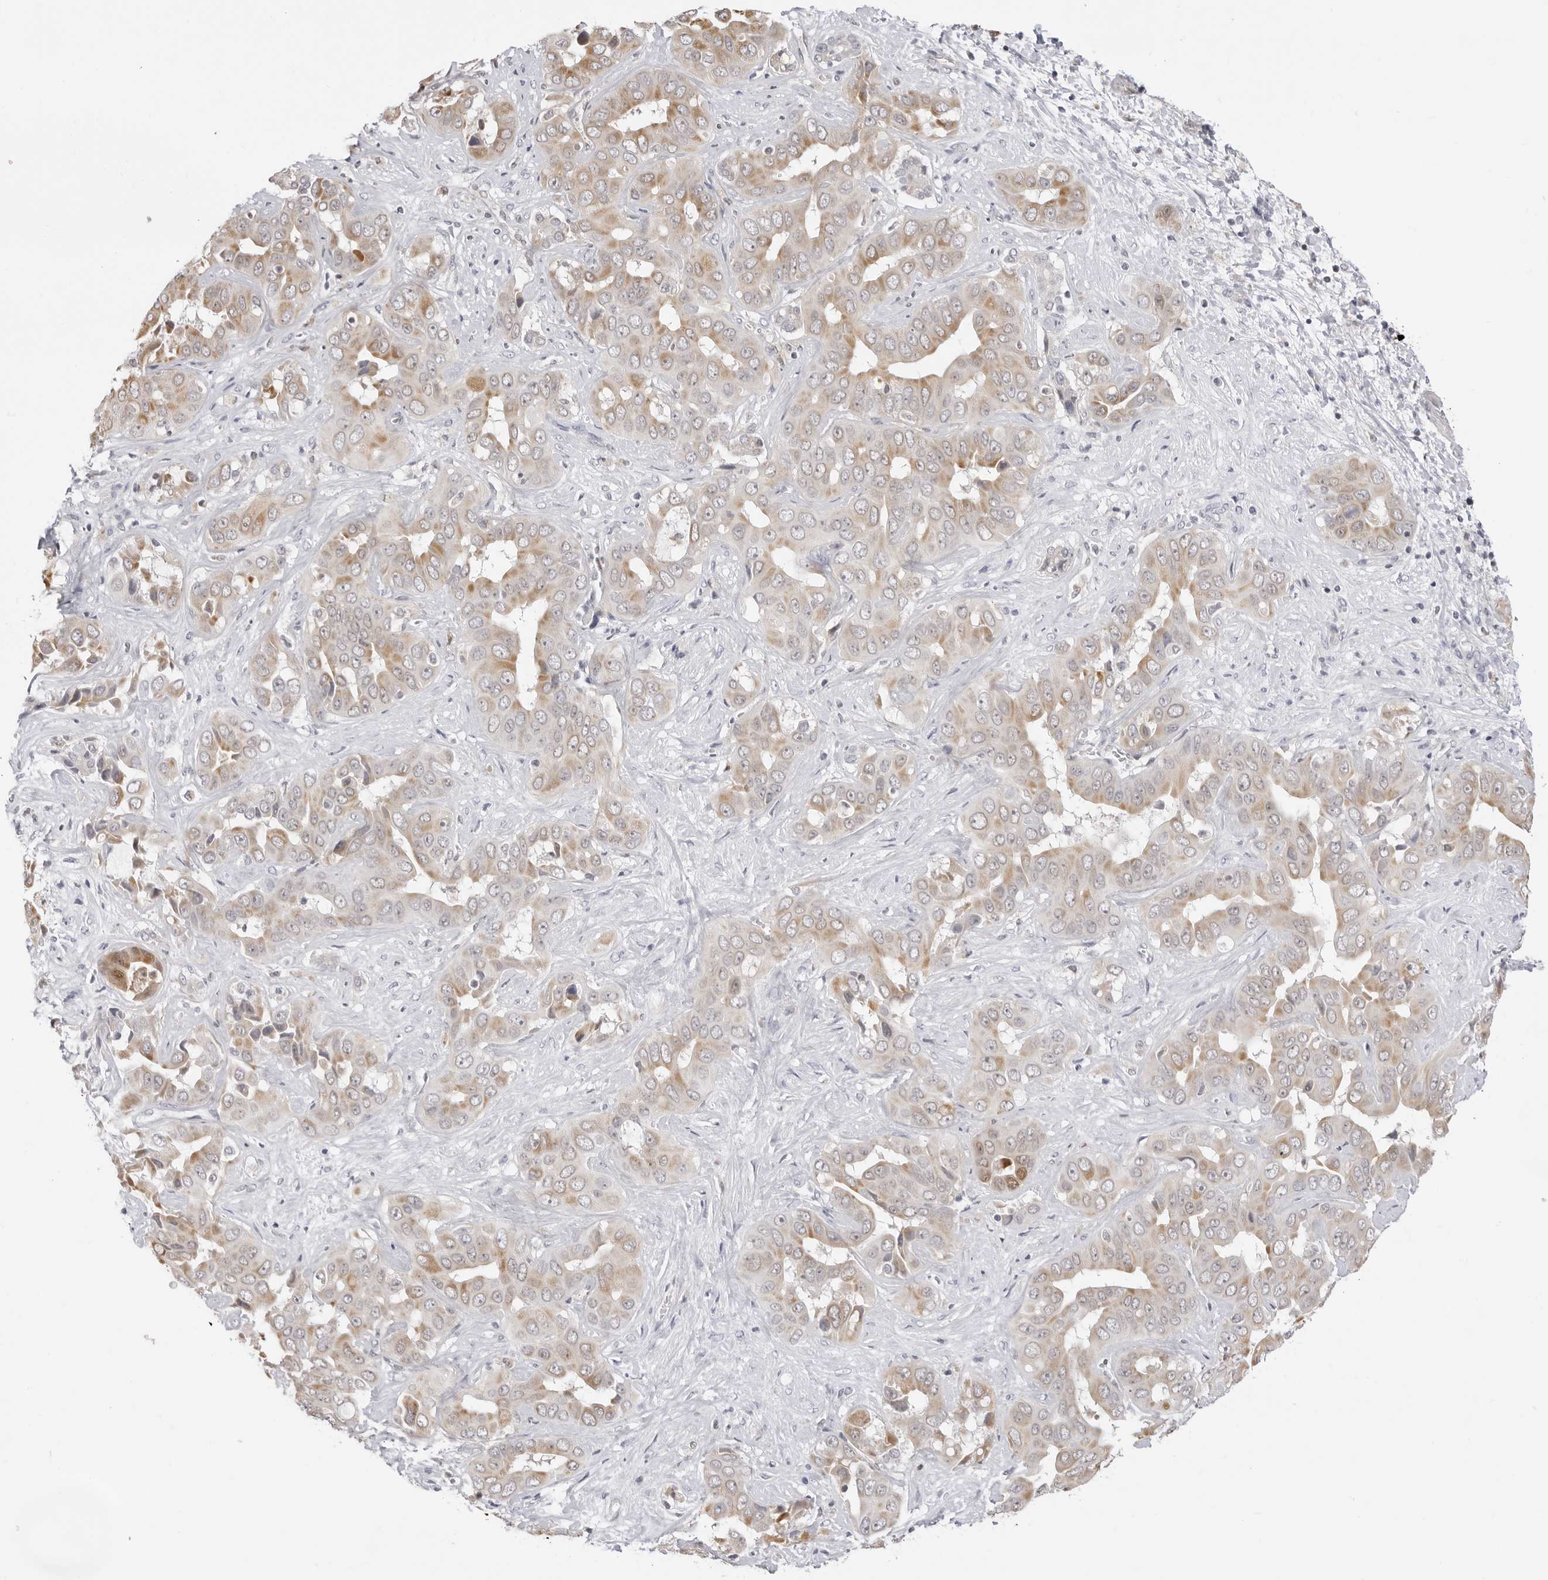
{"staining": {"intensity": "weak", "quantity": ">75%", "location": "cytoplasmic/membranous"}, "tissue": "liver cancer", "cell_type": "Tumor cells", "image_type": "cancer", "snomed": [{"axis": "morphology", "description": "Cholangiocarcinoma"}, {"axis": "topography", "description": "Liver"}], "caption": "Immunohistochemistry (IHC) histopathology image of cholangiocarcinoma (liver) stained for a protein (brown), which exhibits low levels of weak cytoplasmic/membranous positivity in approximately >75% of tumor cells.", "gene": "FDPS", "patient": {"sex": "female", "age": 52}}